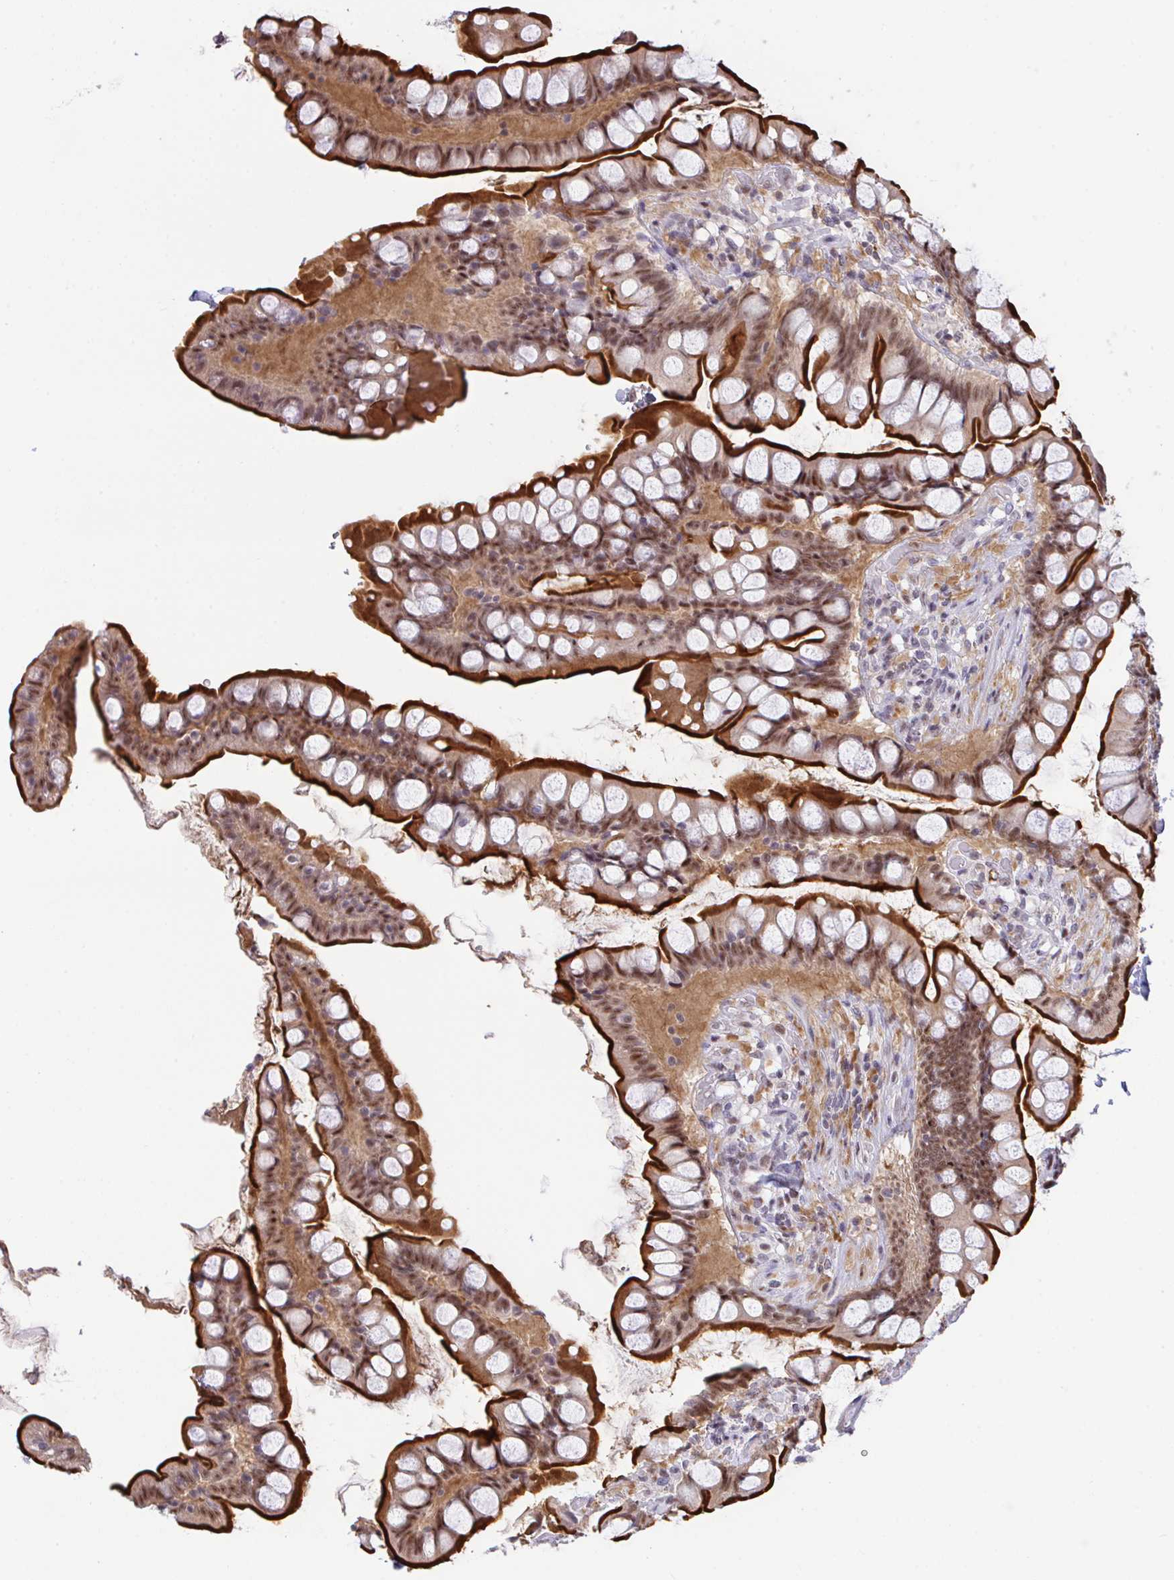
{"staining": {"intensity": "strong", "quantity": ">75%", "location": "cytoplasmic/membranous,nuclear"}, "tissue": "small intestine", "cell_type": "Glandular cells", "image_type": "normal", "snomed": [{"axis": "morphology", "description": "Normal tissue, NOS"}, {"axis": "topography", "description": "Small intestine"}], "caption": "A histopathology image of human small intestine stained for a protein reveals strong cytoplasmic/membranous,nuclear brown staining in glandular cells.", "gene": "OR6K3", "patient": {"sex": "male", "age": 70}}